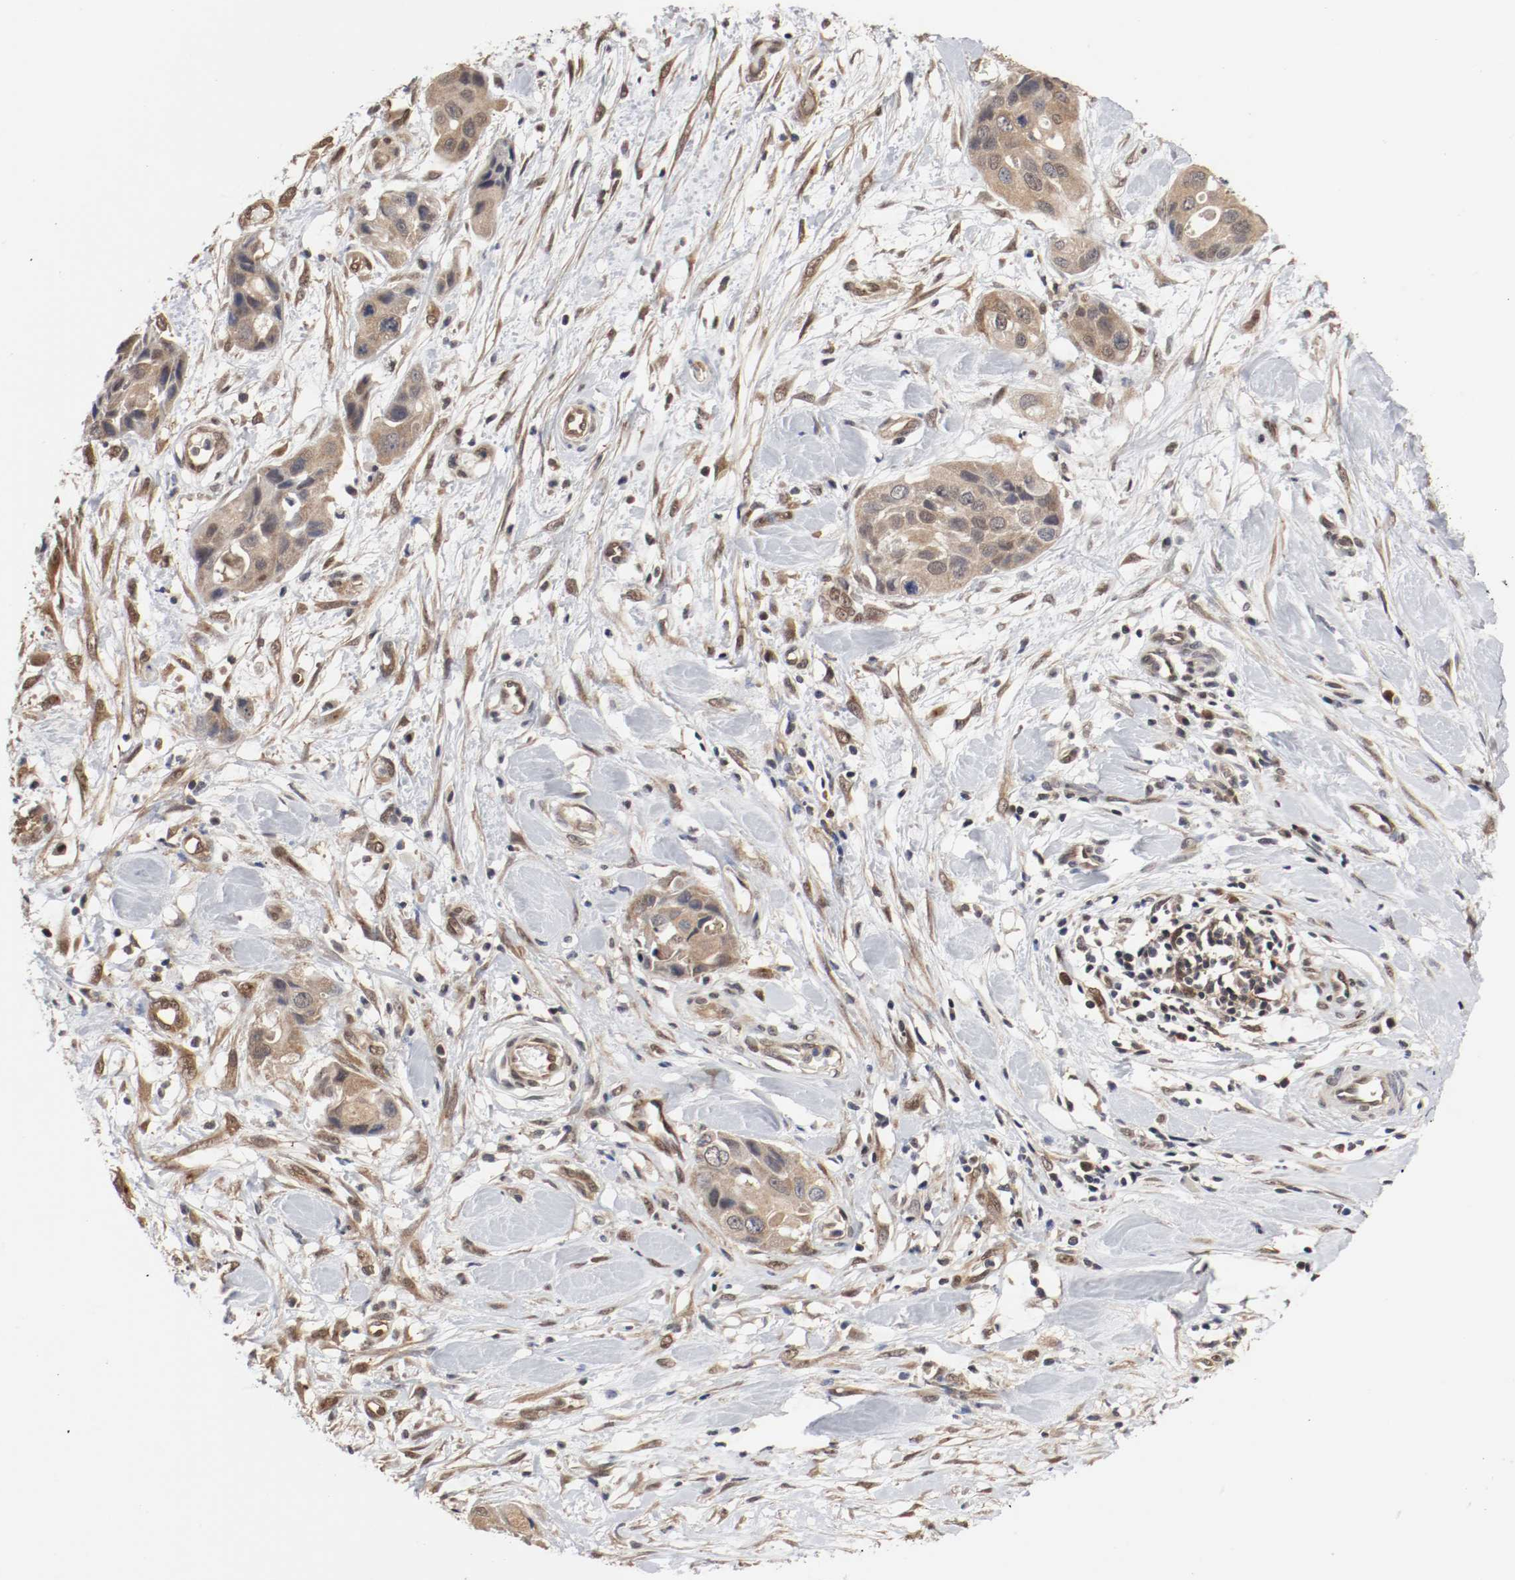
{"staining": {"intensity": "moderate", "quantity": ">75%", "location": "cytoplasmic/membranous,nuclear"}, "tissue": "pancreatic cancer", "cell_type": "Tumor cells", "image_type": "cancer", "snomed": [{"axis": "morphology", "description": "Adenocarcinoma, NOS"}, {"axis": "topography", "description": "Pancreas"}], "caption": "A high-resolution photomicrograph shows IHC staining of pancreatic cancer (adenocarcinoma), which shows moderate cytoplasmic/membranous and nuclear positivity in about >75% of tumor cells. (Stains: DAB (3,3'-diaminobenzidine) in brown, nuclei in blue, Microscopy: brightfield microscopy at high magnification).", "gene": "AFG3L2", "patient": {"sex": "female", "age": 60}}